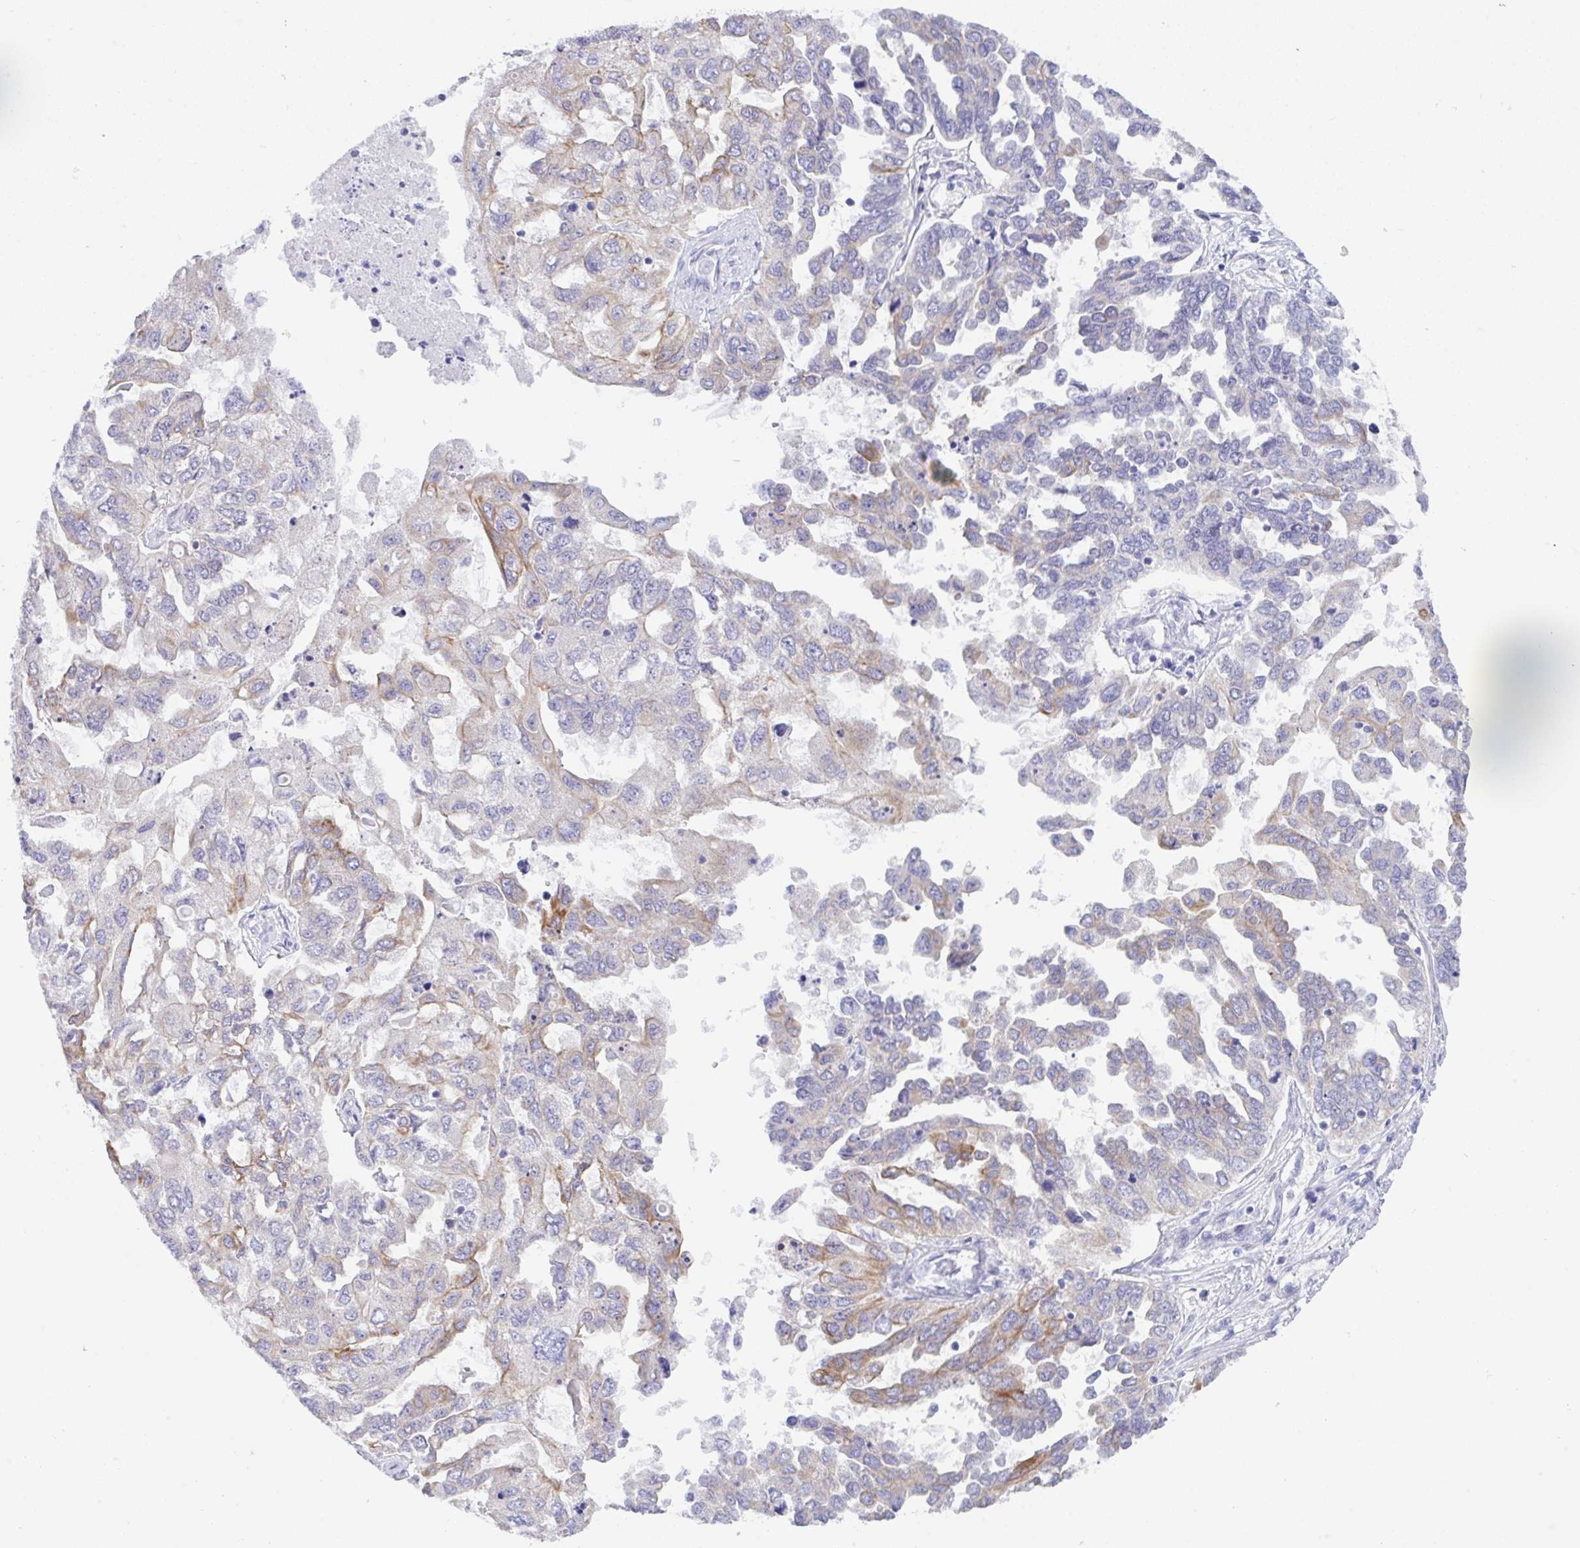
{"staining": {"intensity": "moderate", "quantity": "<25%", "location": "cytoplasmic/membranous"}, "tissue": "ovarian cancer", "cell_type": "Tumor cells", "image_type": "cancer", "snomed": [{"axis": "morphology", "description": "Cystadenocarcinoma, serous, NOS"}, {"axis": "topography", "description": "Ovary"}], "caption": "Ovarian cancer (serous cystadenocarcinoma) stained with DAB (3,3'-diaminobenzidine) immunohistochemistry reveals low levels of moderate cytoplasmic/membranous expression in approximately <25% of tumor cells. The protein of interest is stained brown, and the nuclei are stained in blue (DAB (3,3'-diaminobenzidine) IHC with brightfield microscopy, high magnification).", "gene": "TRAF4", "patient": {"sex": "female", "age": 53}}